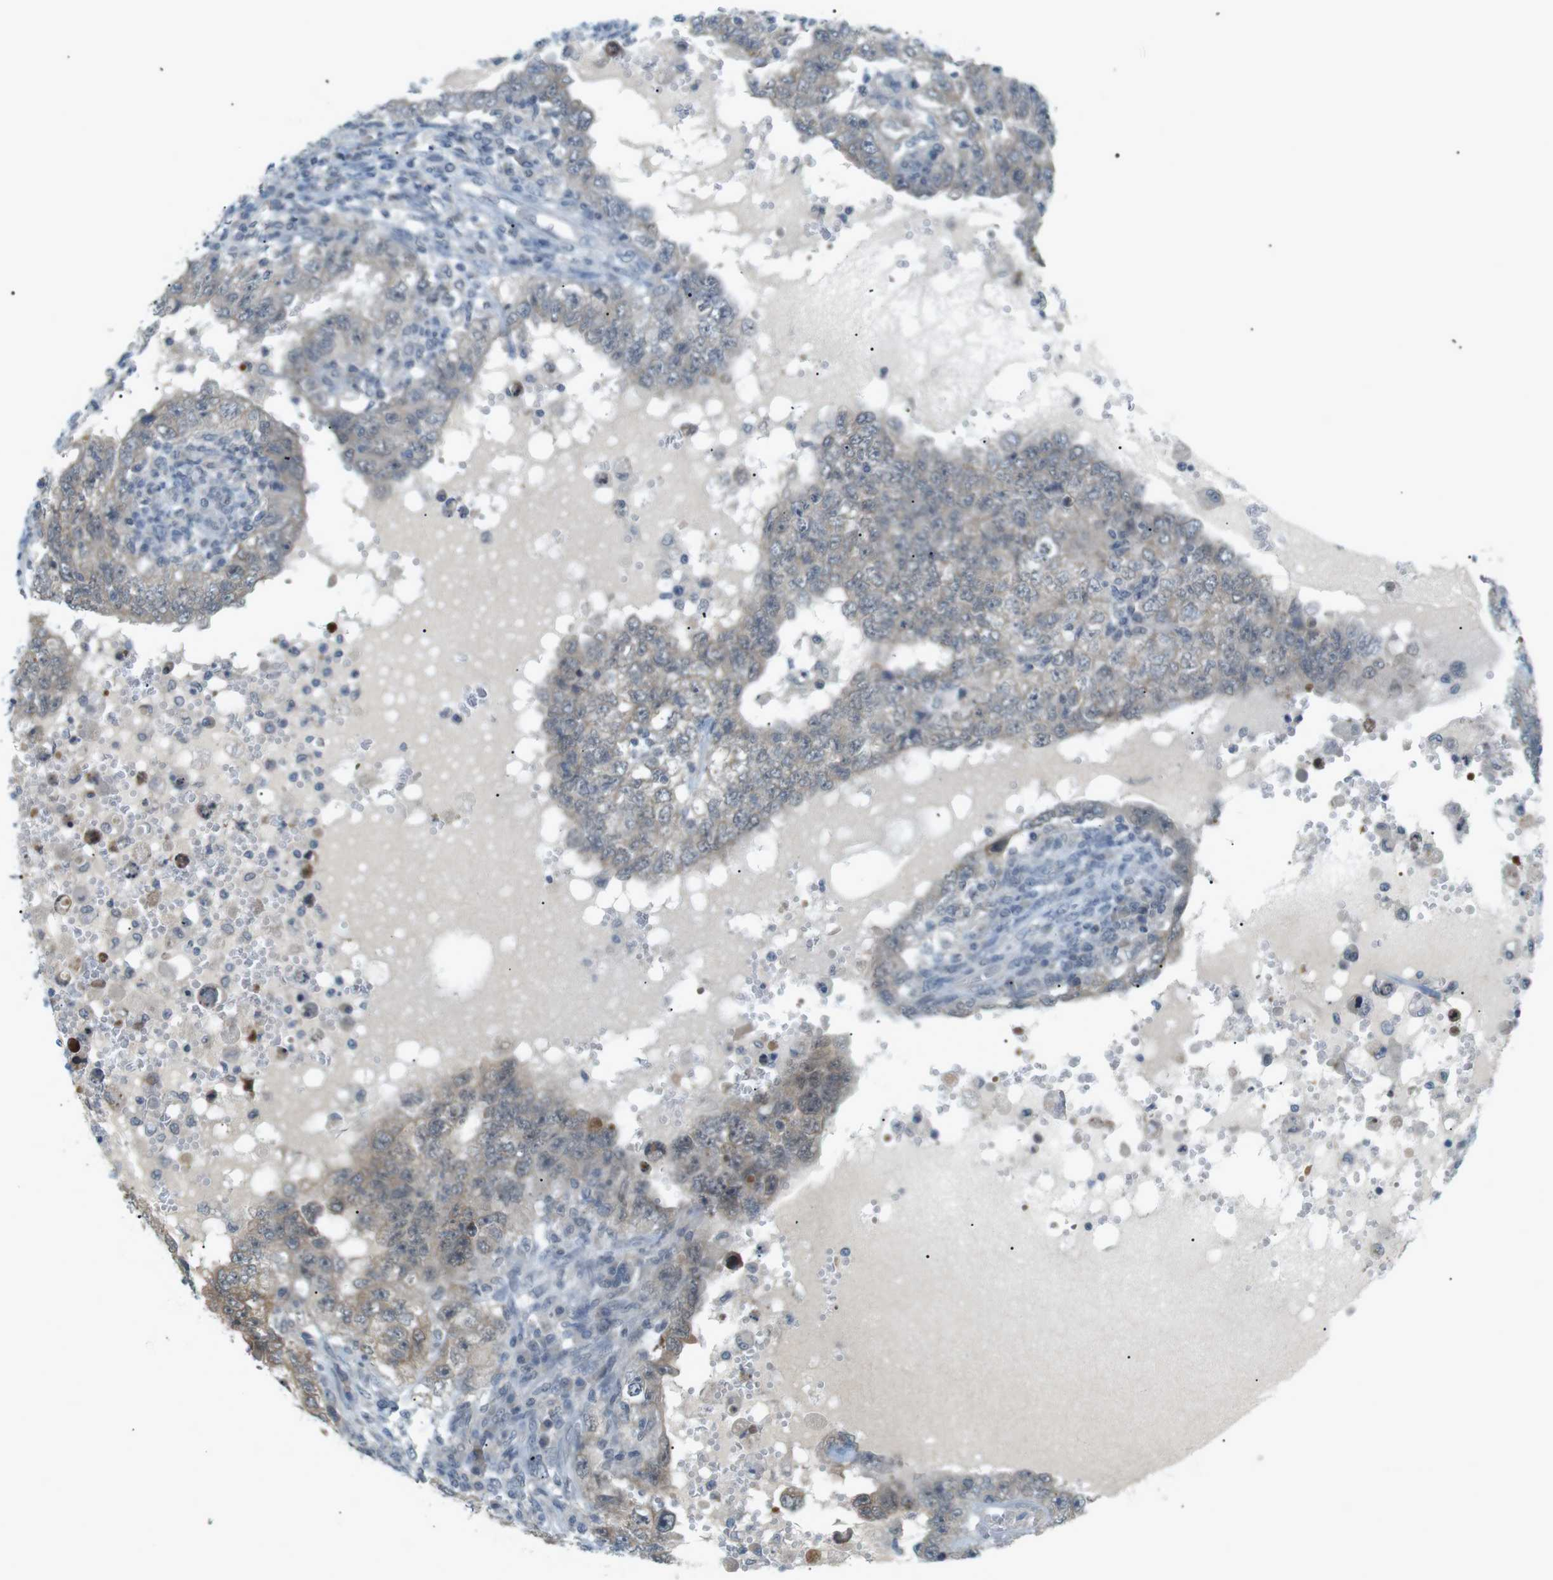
{"staining": {"intensity": "negative", "quantity": "none", "location": "none"}, "tissue": "testis cancer", "cell_type": "Tumor cells", "image_type": "cancer", "snomed": [{"axis": "morphology", "description": "Carcinoma, Embryonal, NOS"}, {"axis": "topography", "description": "Testis"}], "caption": "Histopathology image shows no significant protein positivity in tumor cells of testis embryonal carcinoma.", "gene": "RTN3", "patient": {"sex": "male", "age": 26}}